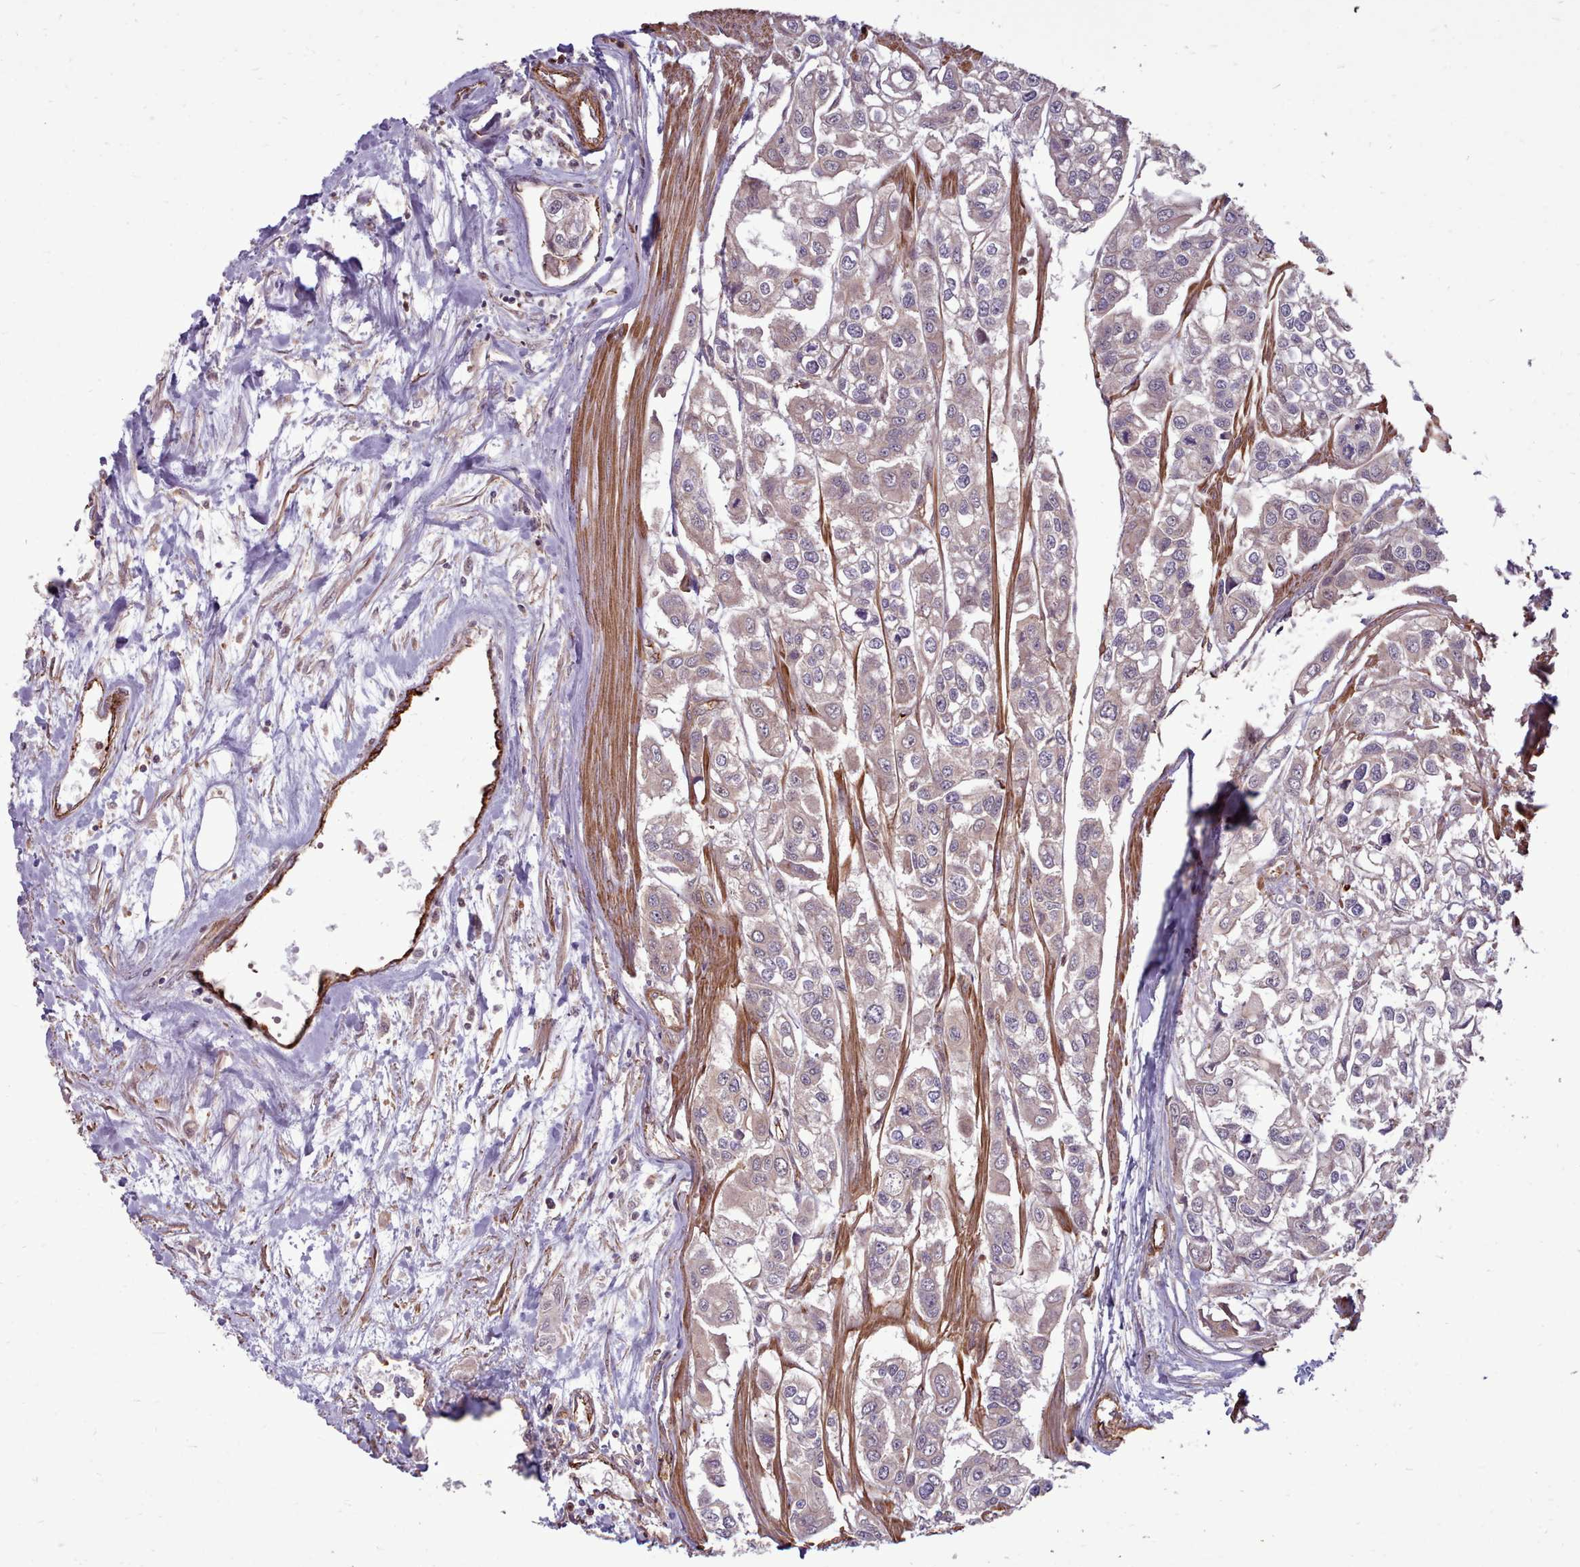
{"staining": {"intensity": "weak", "quantity": "25%-75%", "location": "cytoplasmic/membranous"}, "tissue": "urothelial cancer", "cell_type": "Tumor cells", "image_type": "cancer", "snomed": [{"axis": "morphology", "description": "Urothelial carcinoma, High grade"}, {"axis": "topography", "description": "Urinary bladder"}], "caption": "Weak cytoplasmic/membranous protein staining is appreciated in approximately 25%-75% of tumor cells in urothelial carcinoma (high-grade). Nuclei are stained in blue.", "gene": "STUB1", "patient": {"sex": "male", "age": 67}}